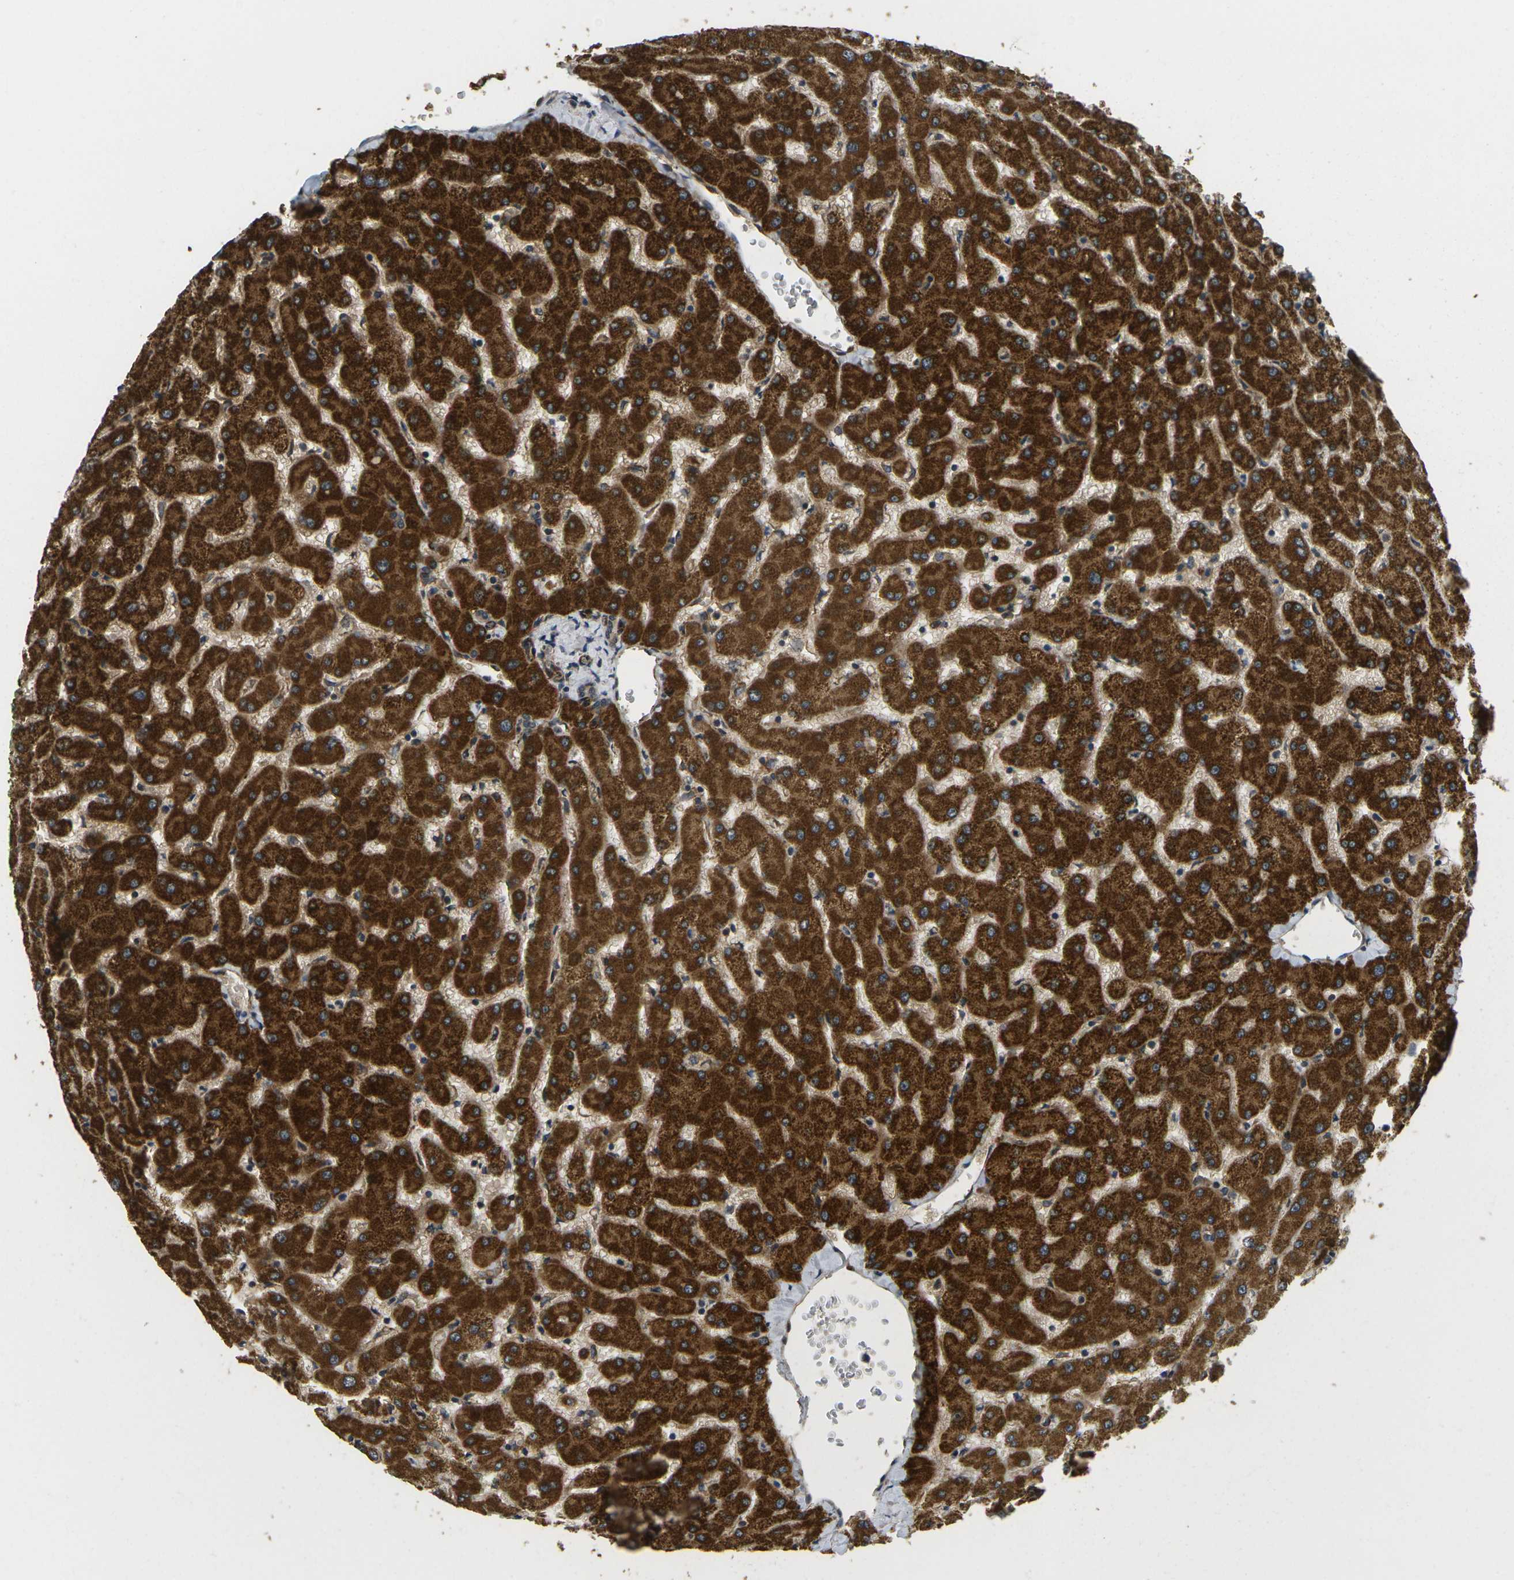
{"staining": {"intensity": "weak", "quantity": "25%-75%", "location": "cytoplasmic/membranous"}, "tissue": "liver", "cell_type": "Cholangiocytes", "image_type": "normal", "snomed": [{"axis": "morphology", "description": "Normal tissue, NOS"}, {"axis": "topography", "description": "Liver"}], "caption": "A histopathology image of liver stained for a protein reveals weak cytoplasmic/membranous brown staining in cholangiocytes.", "gene": "FUT11", "patient": {"sex": "female", "age": 63}}